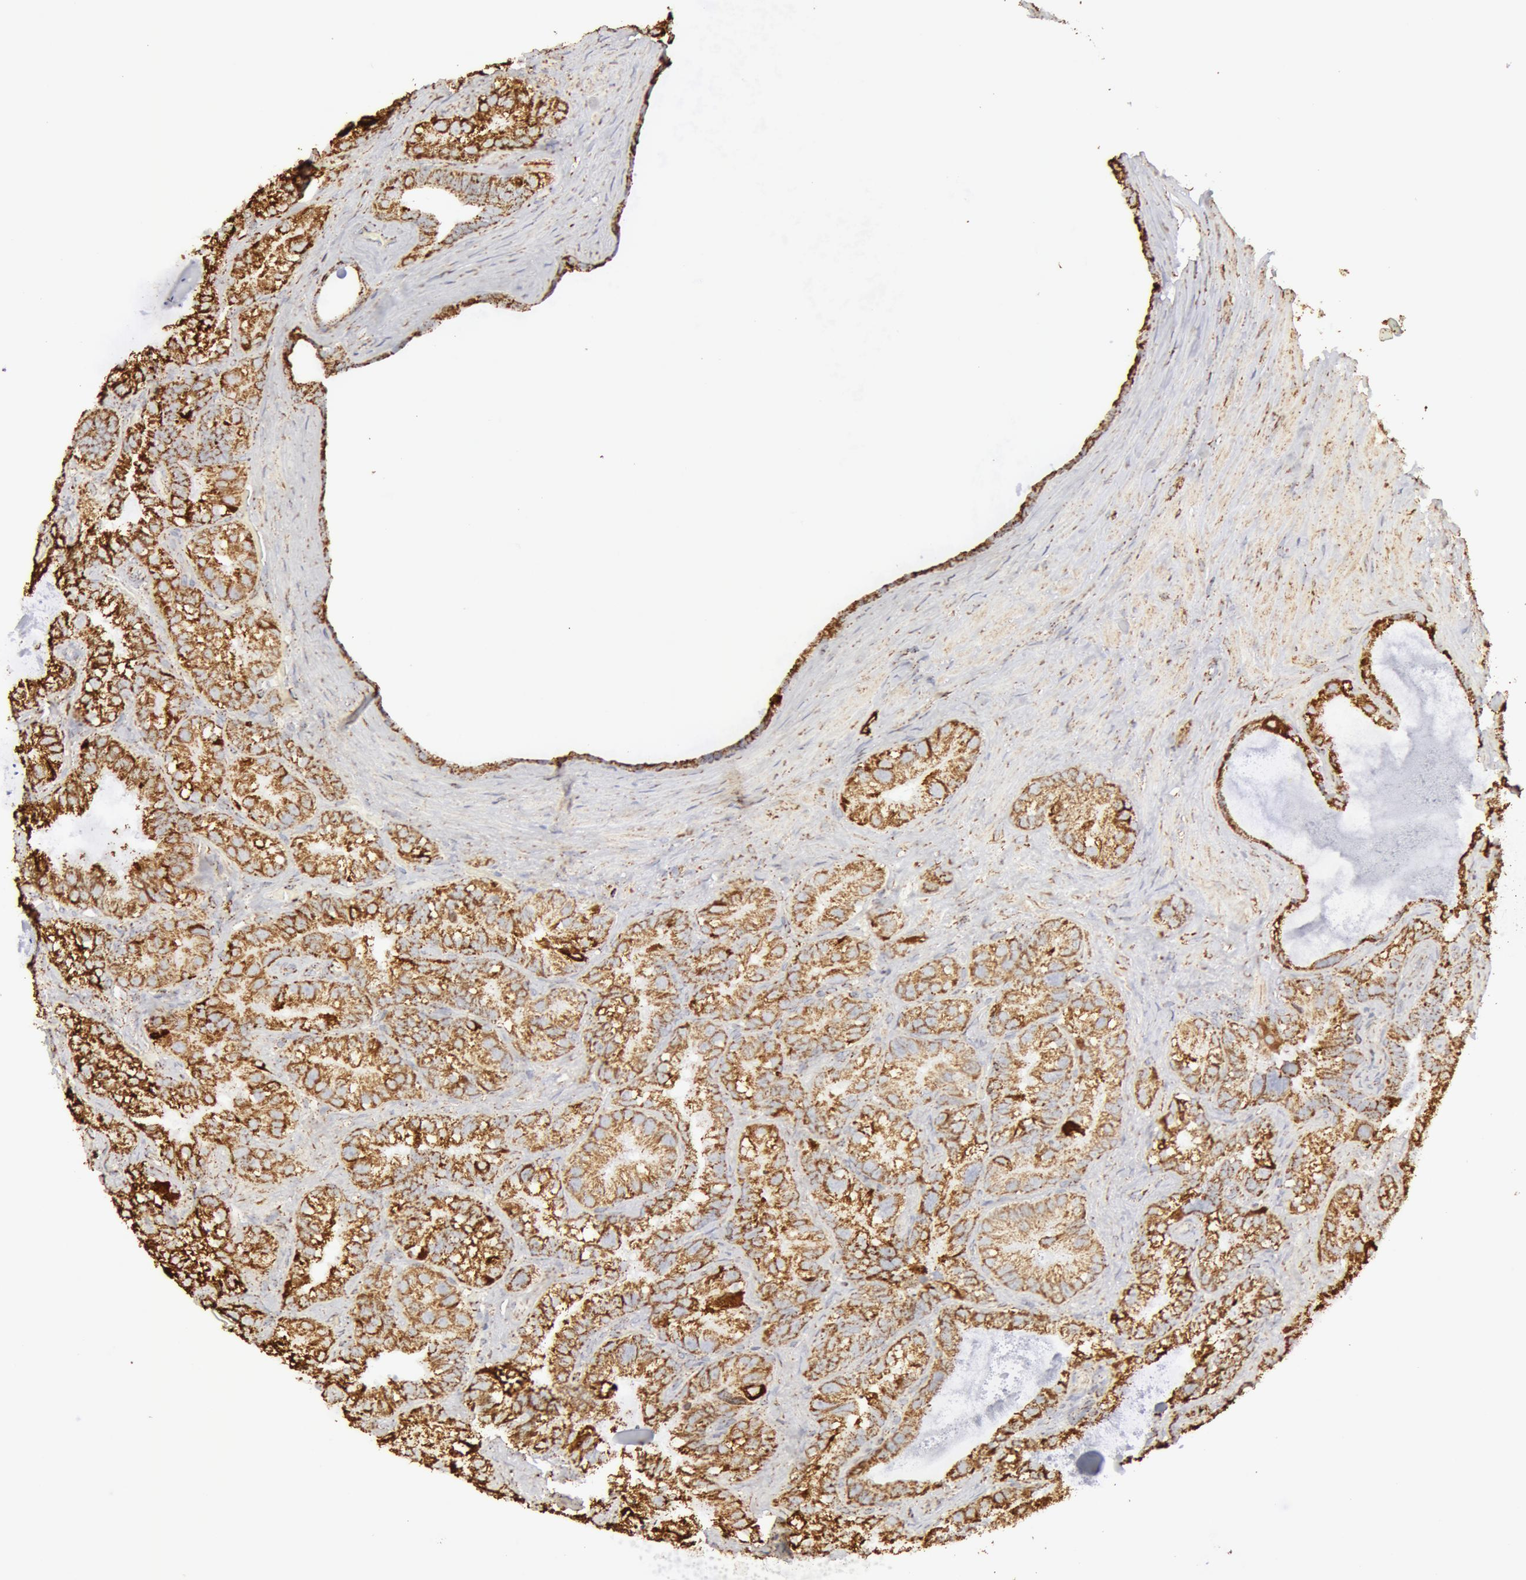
{"staining": {"intensity": "strong", "quantity": ">75%", "location": "cytoplasmic/membranous"}, "tissue": "seminal vesicle", "cell_type": "Glandular cells", "image_type": "normal", "snomed": [{"axis": "morphology", "description": "Normal tissue, NOS"}, {"axis": "topography", "description": "Seminal veicle"}], "caption": "Approximately >75% of glandular cells in benign seminal vesicle display strong cytoplasmic/membranous protein positivity as visualized by brown immunohistochemical staining.", "gene": "ATP5F1B", "patient": {"sex": "male", "age": 63}}